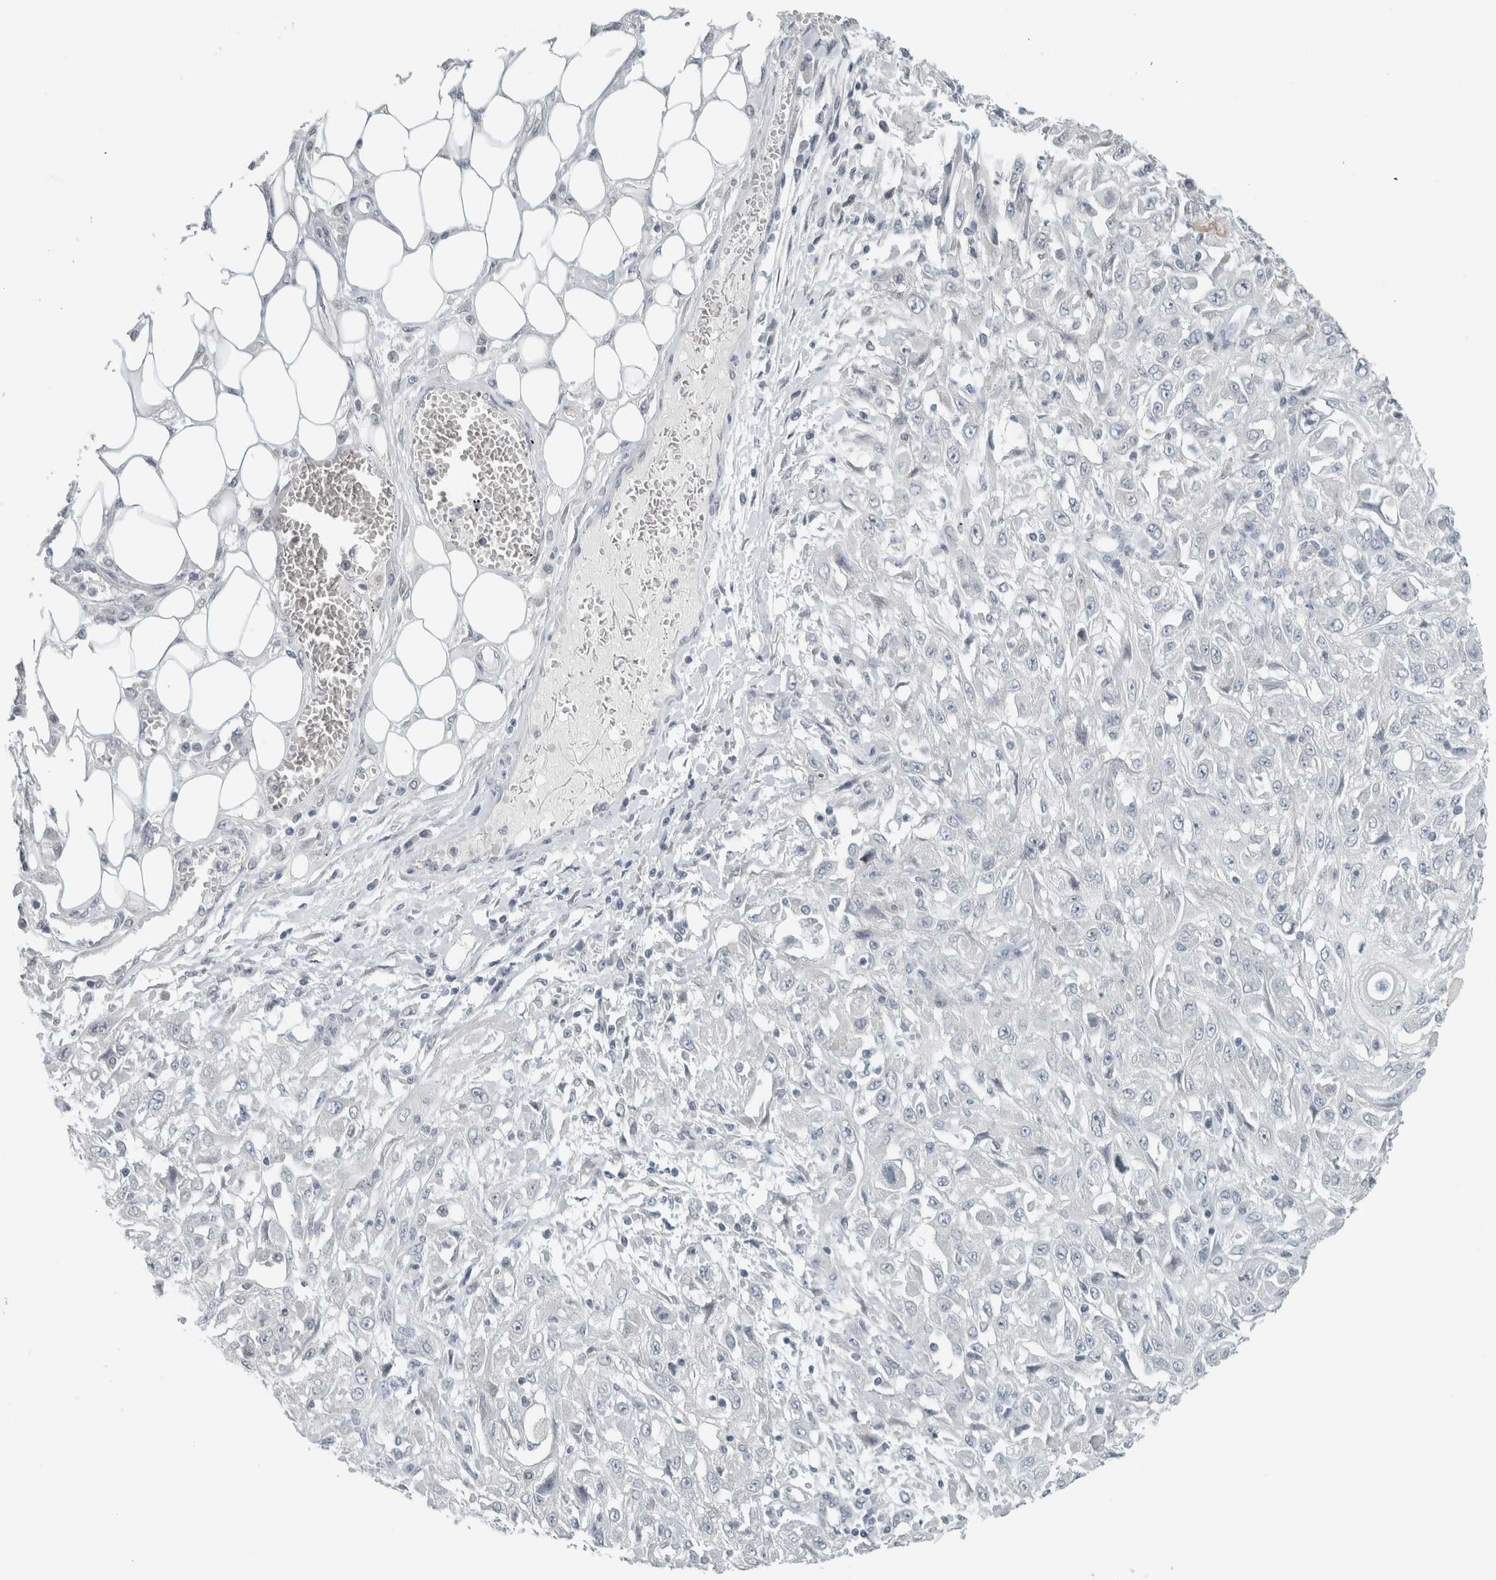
{"staining": {"intensity": "negative", "quantity": "none", "location": "none"}, "tissue": "skin cancer", "cell_type": "Tumor cells", "image_type": "cancer", "snomed": [{"axis": "morphology", "description": "Squamous cell carcinoma, NOS"}, {"axis": "morphology", "description": "Squamous cell carcinoma, metastatic, NOS"}, {"axis": "topography", "description": "Skin"}, {"axis": "topography", "description": "Lymph node"}], "caption": "Image shows no protein expression in tumor cells of skin cancer tissue.", "gene": "TRIT1", "patient": {"sex": "male", "age": 75}}